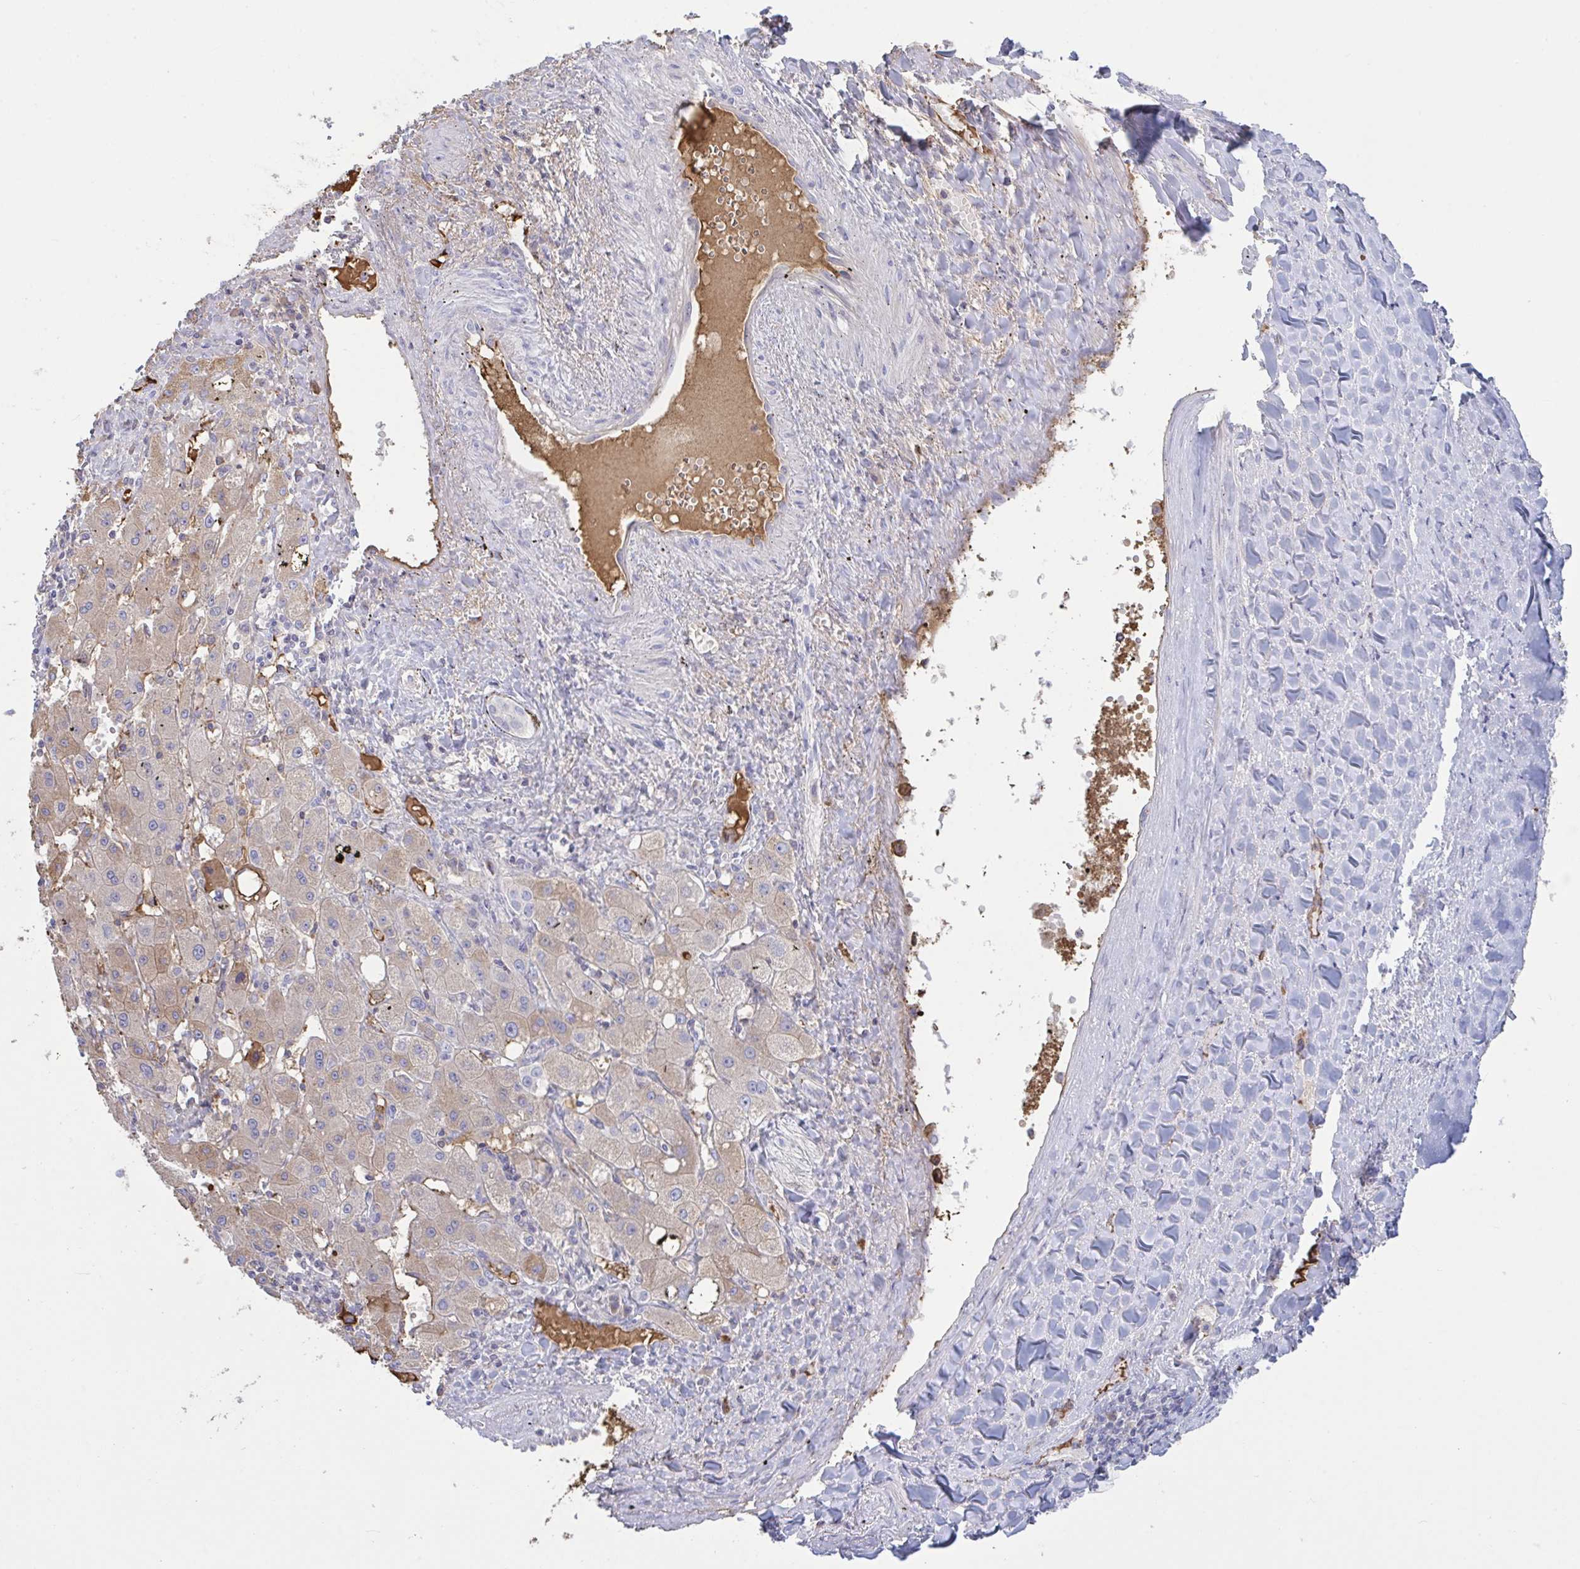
{"staining": {"intensity": "weak", "quantity": "25%-75%", "location": "cytoplasmic/membranous"}, "tissue": "liver cancer", "cell_type": "Tumor cells", "image_type": "cancer", "snomed": [{"axis": "morphology", "description": "Carcinoma, Hepatocellular, NOS"}, {"axis": "topography", "description": "Liver"}], "caption": "Immunohistochemical staining of liver cancer (hepatocellular carcinoma) exhibits low levels of weak cytoplasmic/membranous positivity in about 25%-75% of tumor cells.", "gene": "IL1R1", "patient": {"sex": "male", "age": 72}}